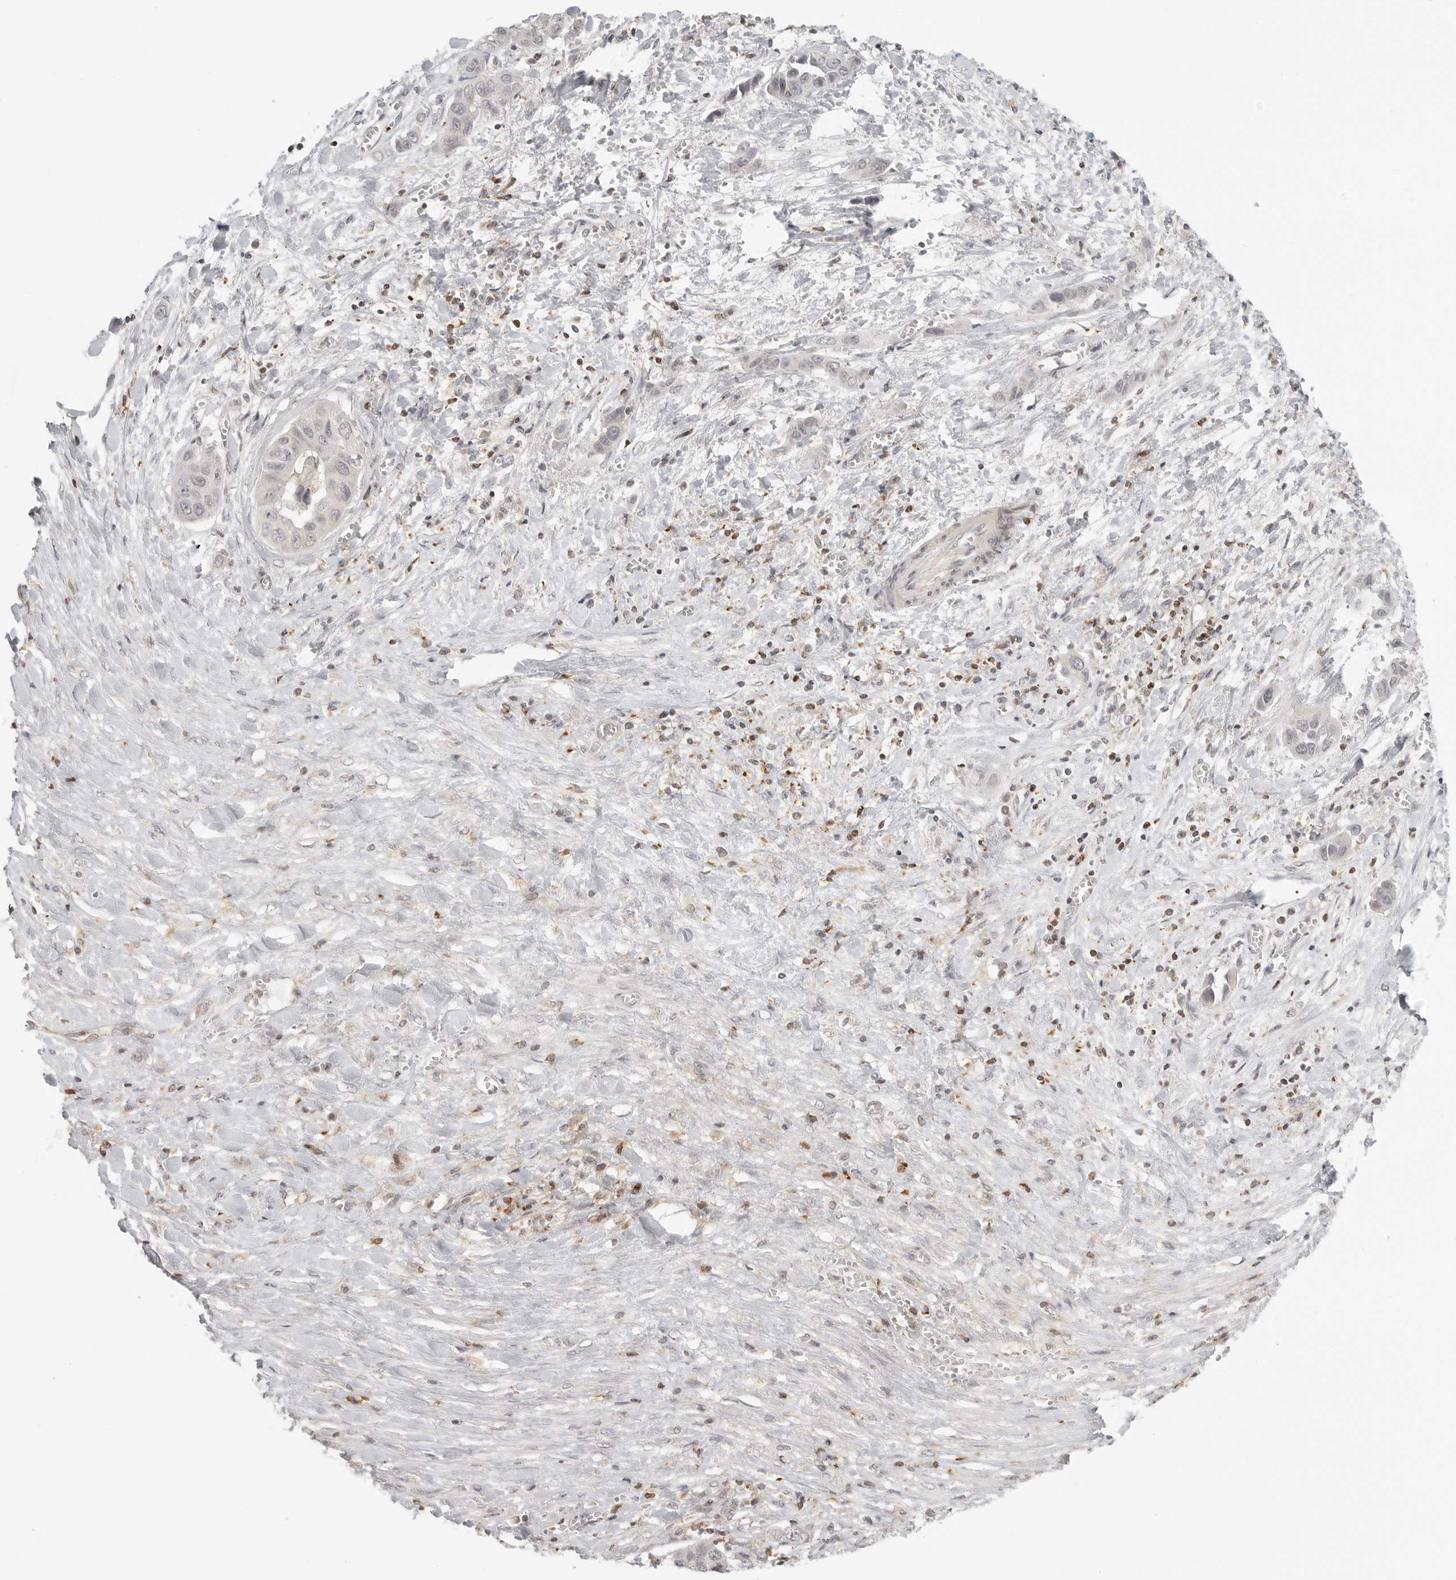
{"staining": {"intensity": "negative", "quantity": "none", "location": "none"}, "tissue": "liver cancer", "cell_type": "Tumor cells", "image_type": "cancer", "snomed": [{"axis": "morphology", "description": "Cholangiocarcinoma"}, {"axis": "topography", "description": "Liver"}], "caption": "Liver cancer (cholangiocarcinoma) stained for a protein using immunohistochemistry (IHC) shows no positivity tumor cells.", "gene": "SH3KBP1", "patient": {"sex": "female", "age": 52}}